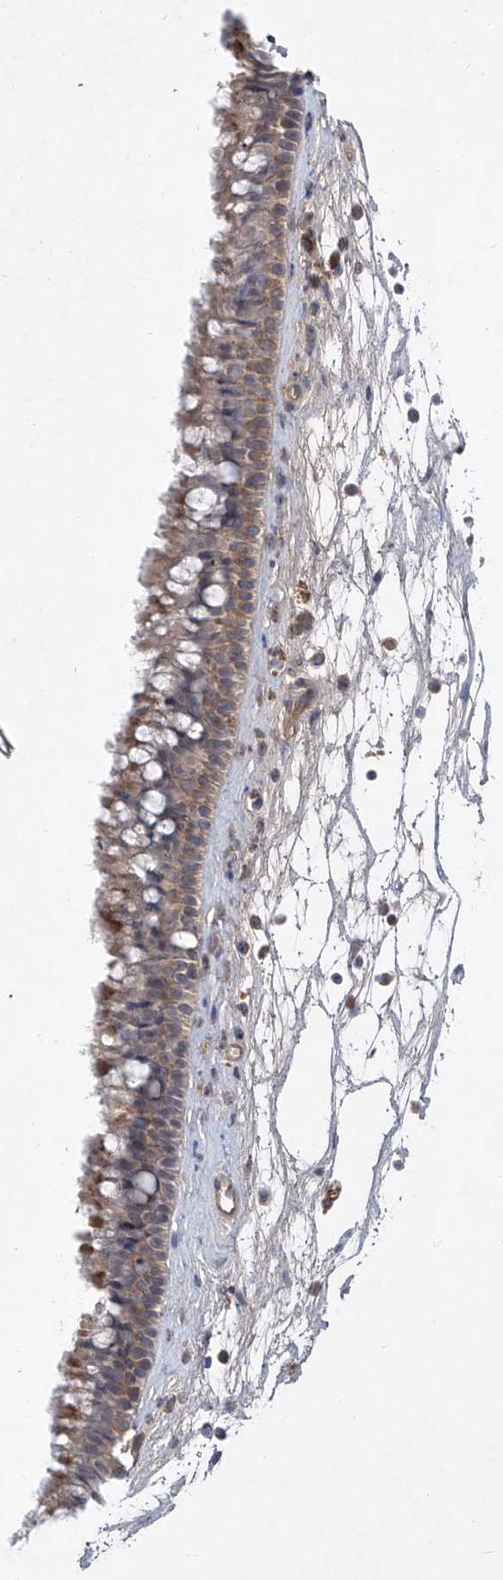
{"staining": {"intensity": "weak", "quantity": ">75%", "location": "cytoplasmic/membranous"}, "tissue": "nasopharynx", "cell_type": "Respiratory epithelial cells", "image_type": "normal", "snomed": [{"axis": "morphology", "description": "Normal tissue, NOS"}, {"axis": "topography", "description": "Nasopharynx"}], "caption": "Nasopharynx stained with DAB immunohistochemistry demonstrates low levels of weak cytoplasmic/membranous staining in about >75% of respiratory epithelial cells.", "gene": "FAM135A", "patient": {"sex": "male", "age": 64}}